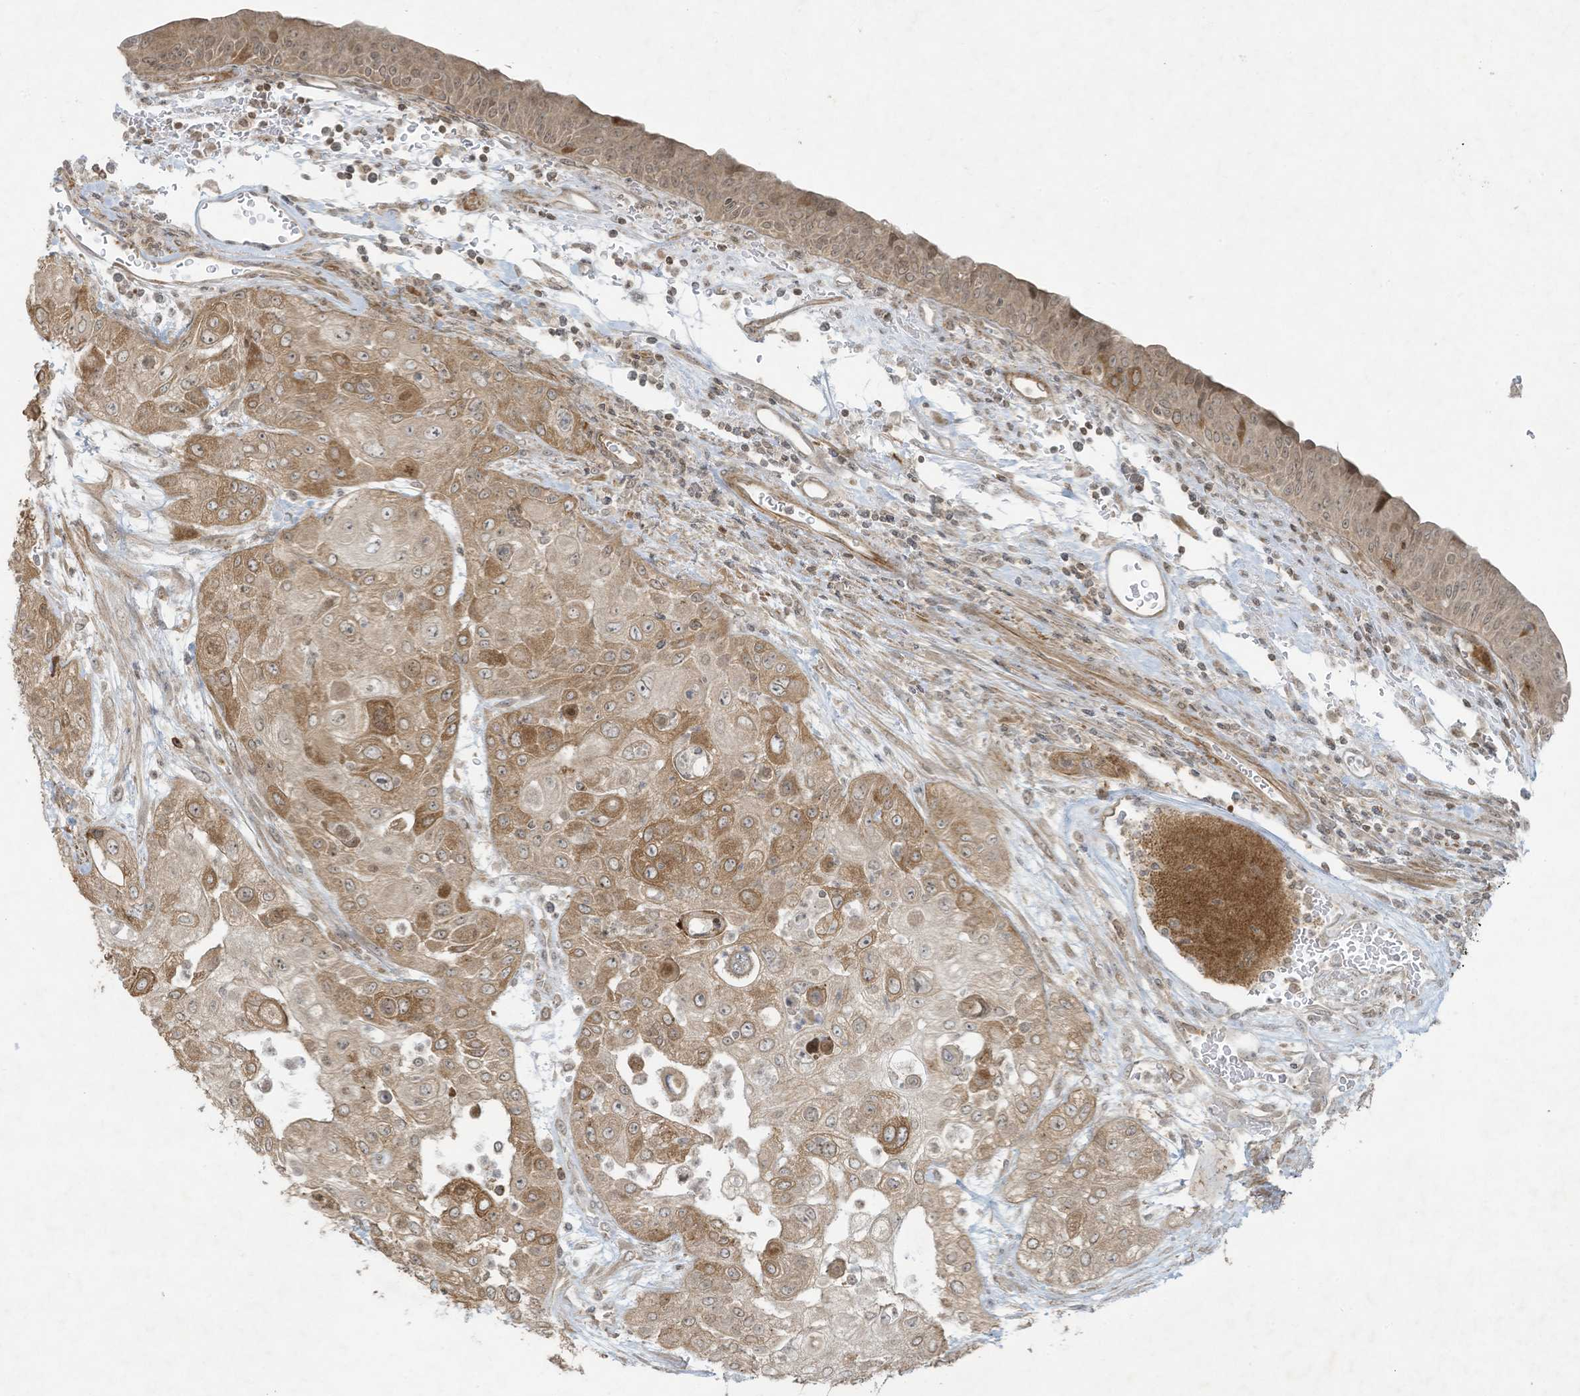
{"staining": {"intensity": "moderate", "quantity": ">75%", "location": "cytoplasmic/membranous"}, "tissue": "urothelial cancer", "cell_type": "Tumor cells", "image_type": "cancer", "snomed": [{"axis": "morphology", "description": "Urothelial carcinoma, High grade"}, {"axis": "topography", "description": "Urinary bladder"}], "caption": "DAB immunohistochemical staining of high-grade urothelial carcinoma demonstrates moderate cytoplasmic/membranous protein positivity in about >75% of tumor cells. (brown staining indicates protein expression, while blue staining denotes nuclei).", "gene": "ZNF263", "patient": {"sex": "female", "age": 79}}